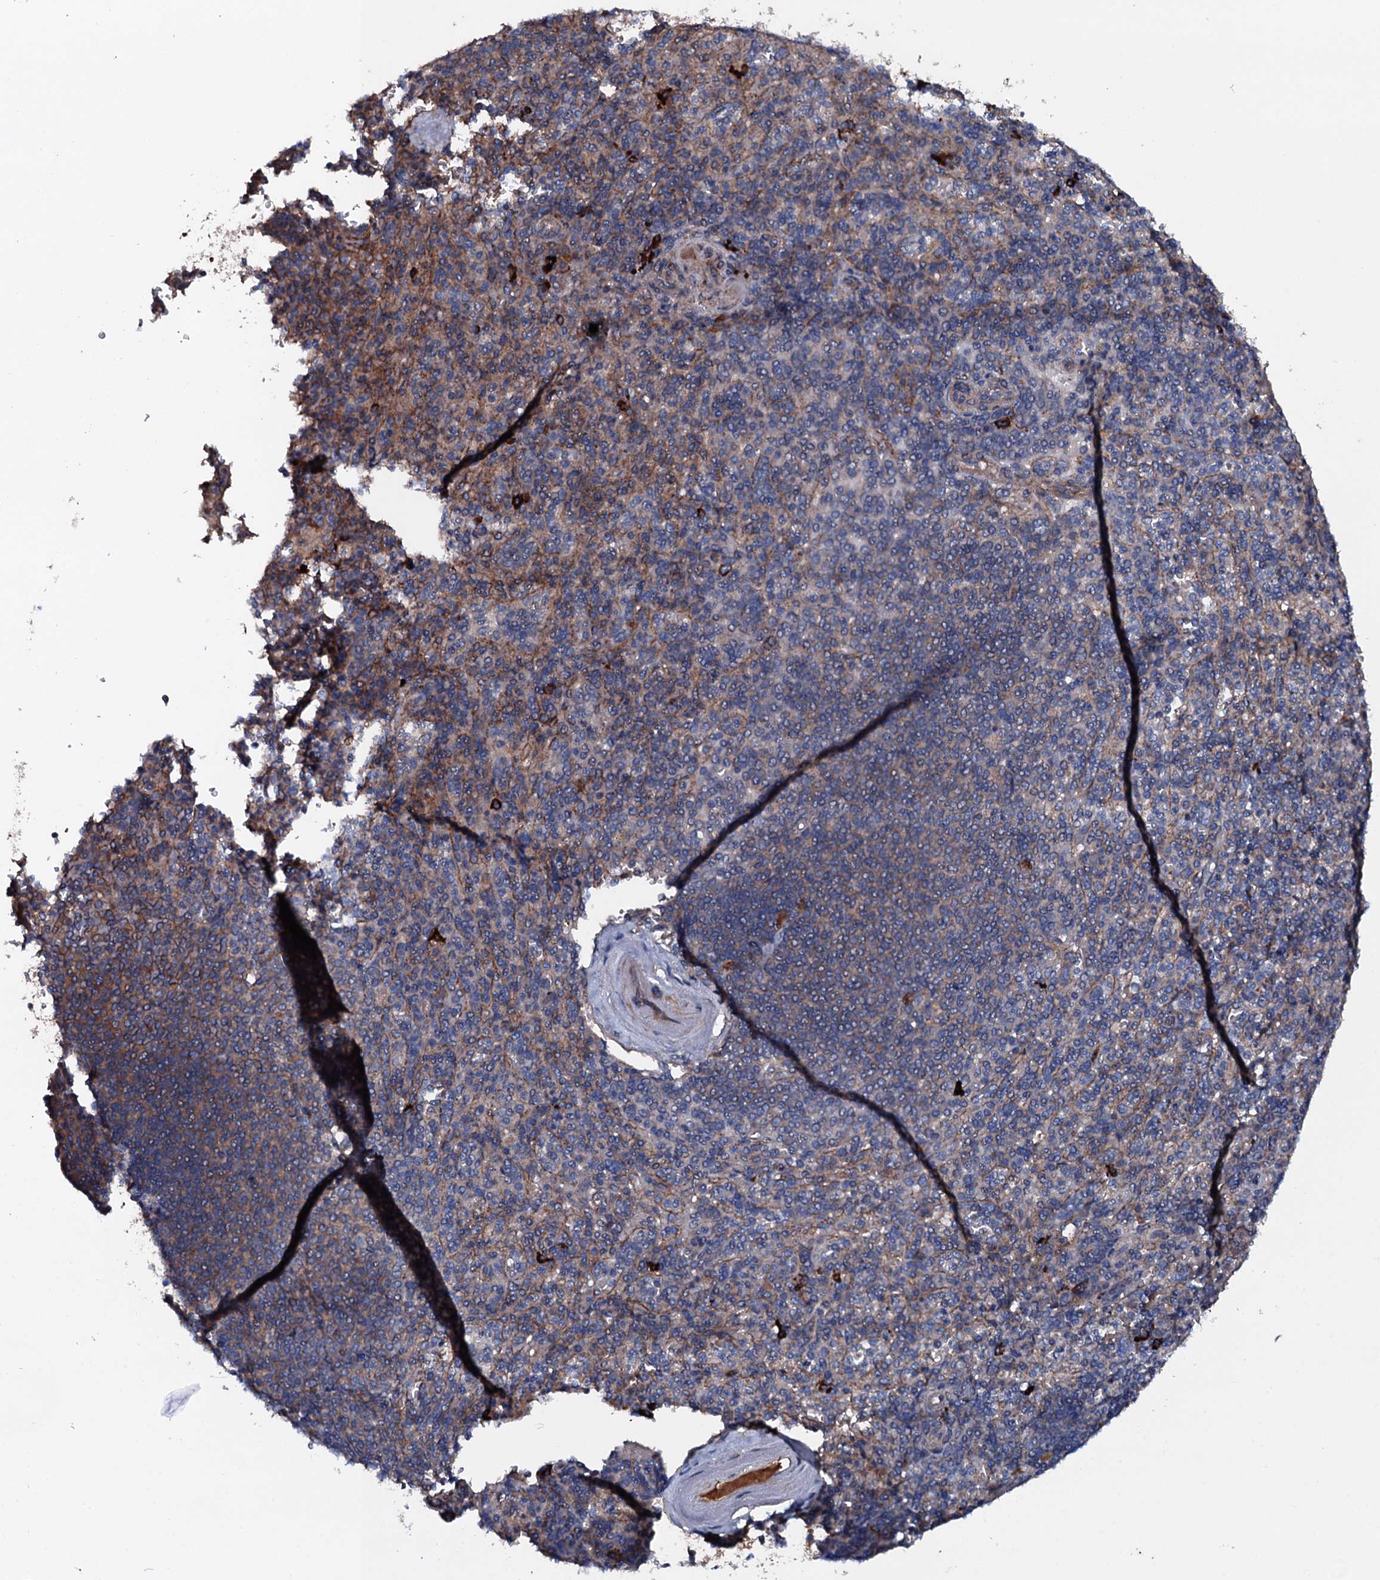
{"staining": {"intensity": "weak", "quantity": "25%-75%", "location": "cytoplasmic/membranous"}, "tissue": "spleen", "cell_type": "Cells in red pulp", "image_type": "normal", "snomed": [{"axis": "morphology", "description": "Normal tissue, NOS"}, {"axis": "topography", "description": "Spleen"}], "caption": "Spleen stained with immunohistochemistry (IHC) exhibits weak cytoplasmic/membranous expression in approximately 25%-75% of cells in red pulp.", "gene": "NEK1", "patient": {"sex": "male", "age": 82}}